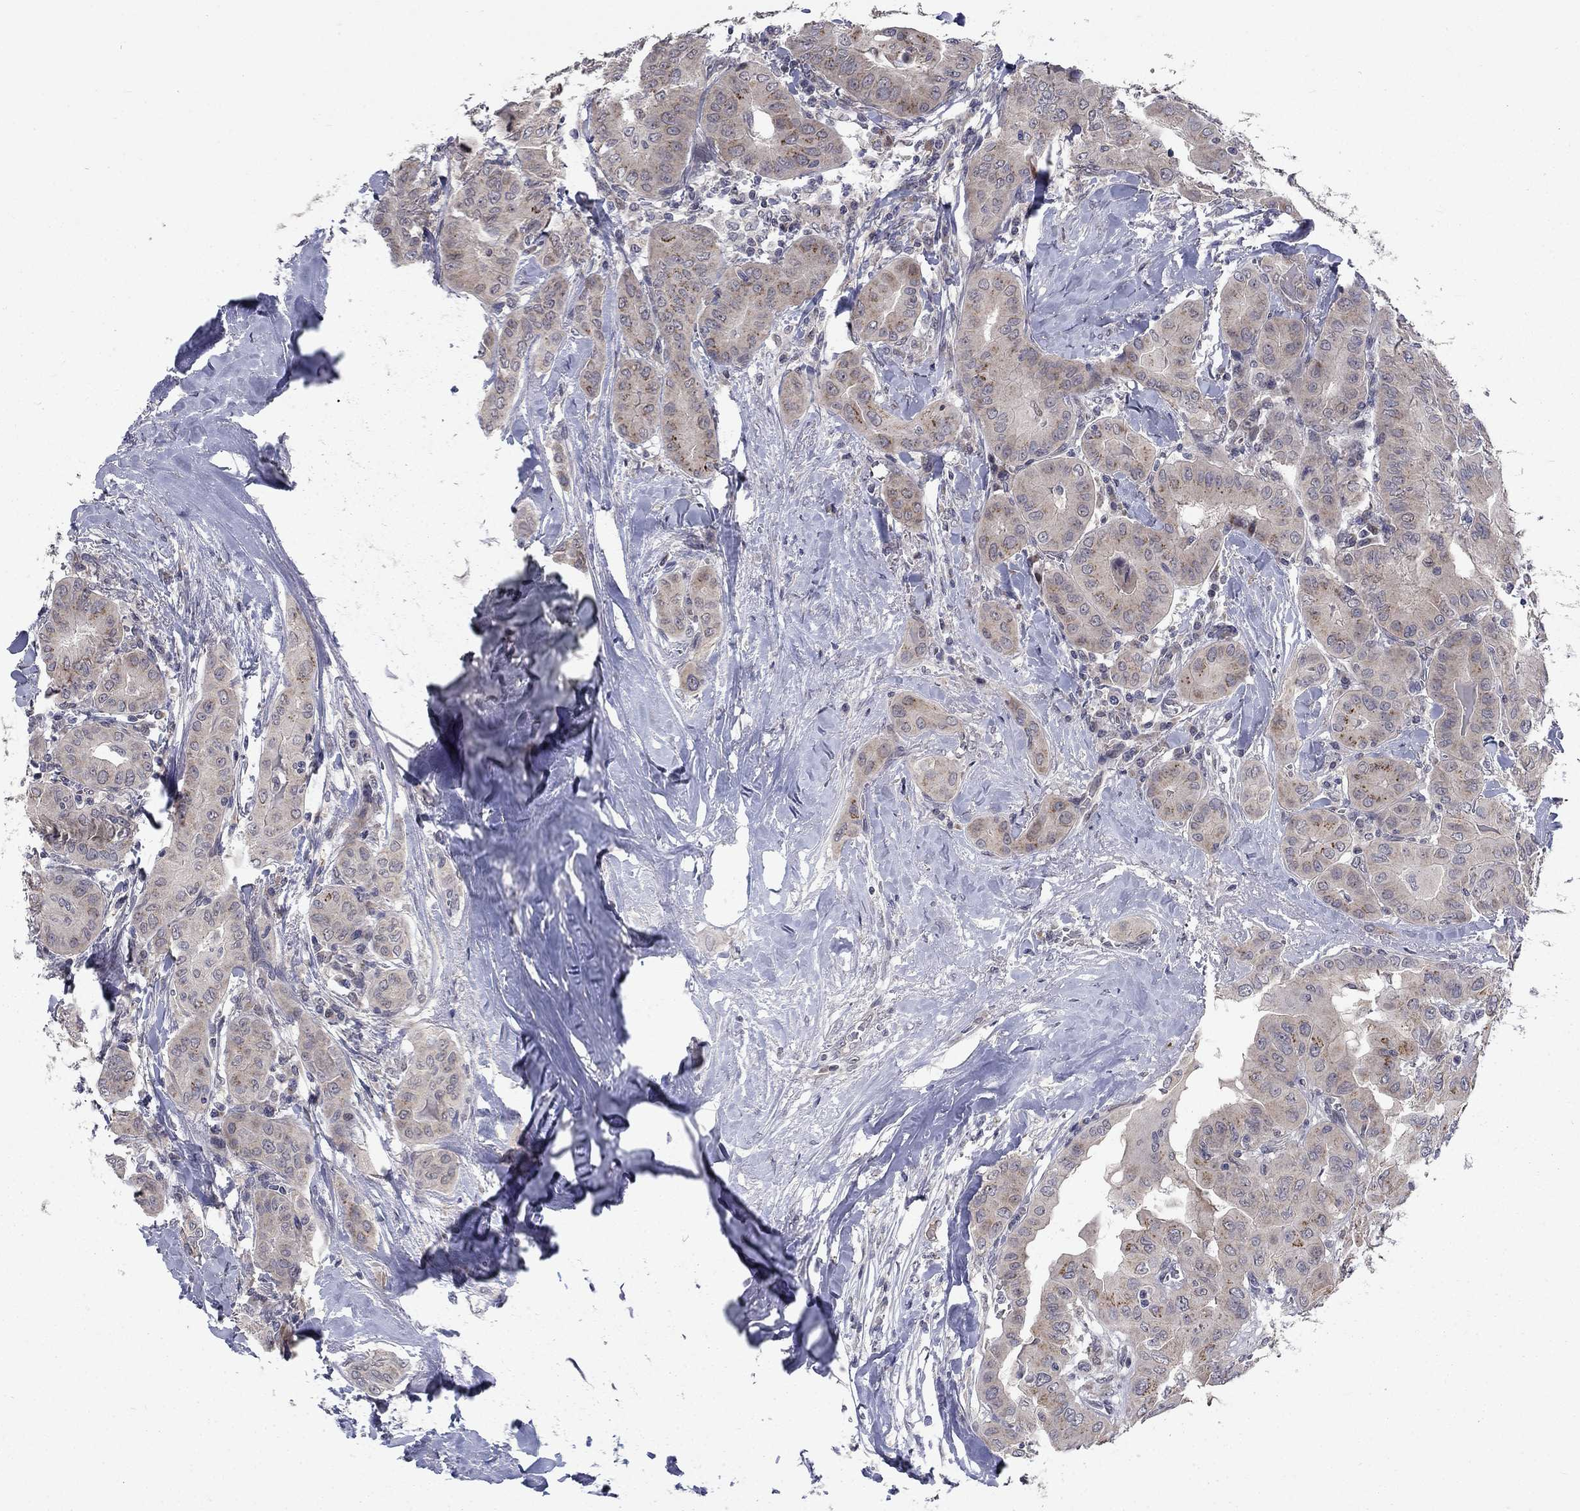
{"staining": {"intensity": "moderate", "quantity": "25%-75%", "location": "cytoplasmic/membranous"}, "tissue": "thyroid cancer", "cell_type": "Tumor cells", "image_type": "cancer", "snomed": [{"axis": "morphology", "description": "Papillary adenocarcinoma, NOS"}, {"axis": "topography", "description": "Thyroid gland"}], "caption": "Human papillary adenocarcinoma (thyroid) stained for a protein (brown) reveals moderate cytoplasmic/membranous positive positivity in about 25%-75% of tumor cells.", "gene": "FAM3B", "patient": {"sex": "female", "age": 37}}